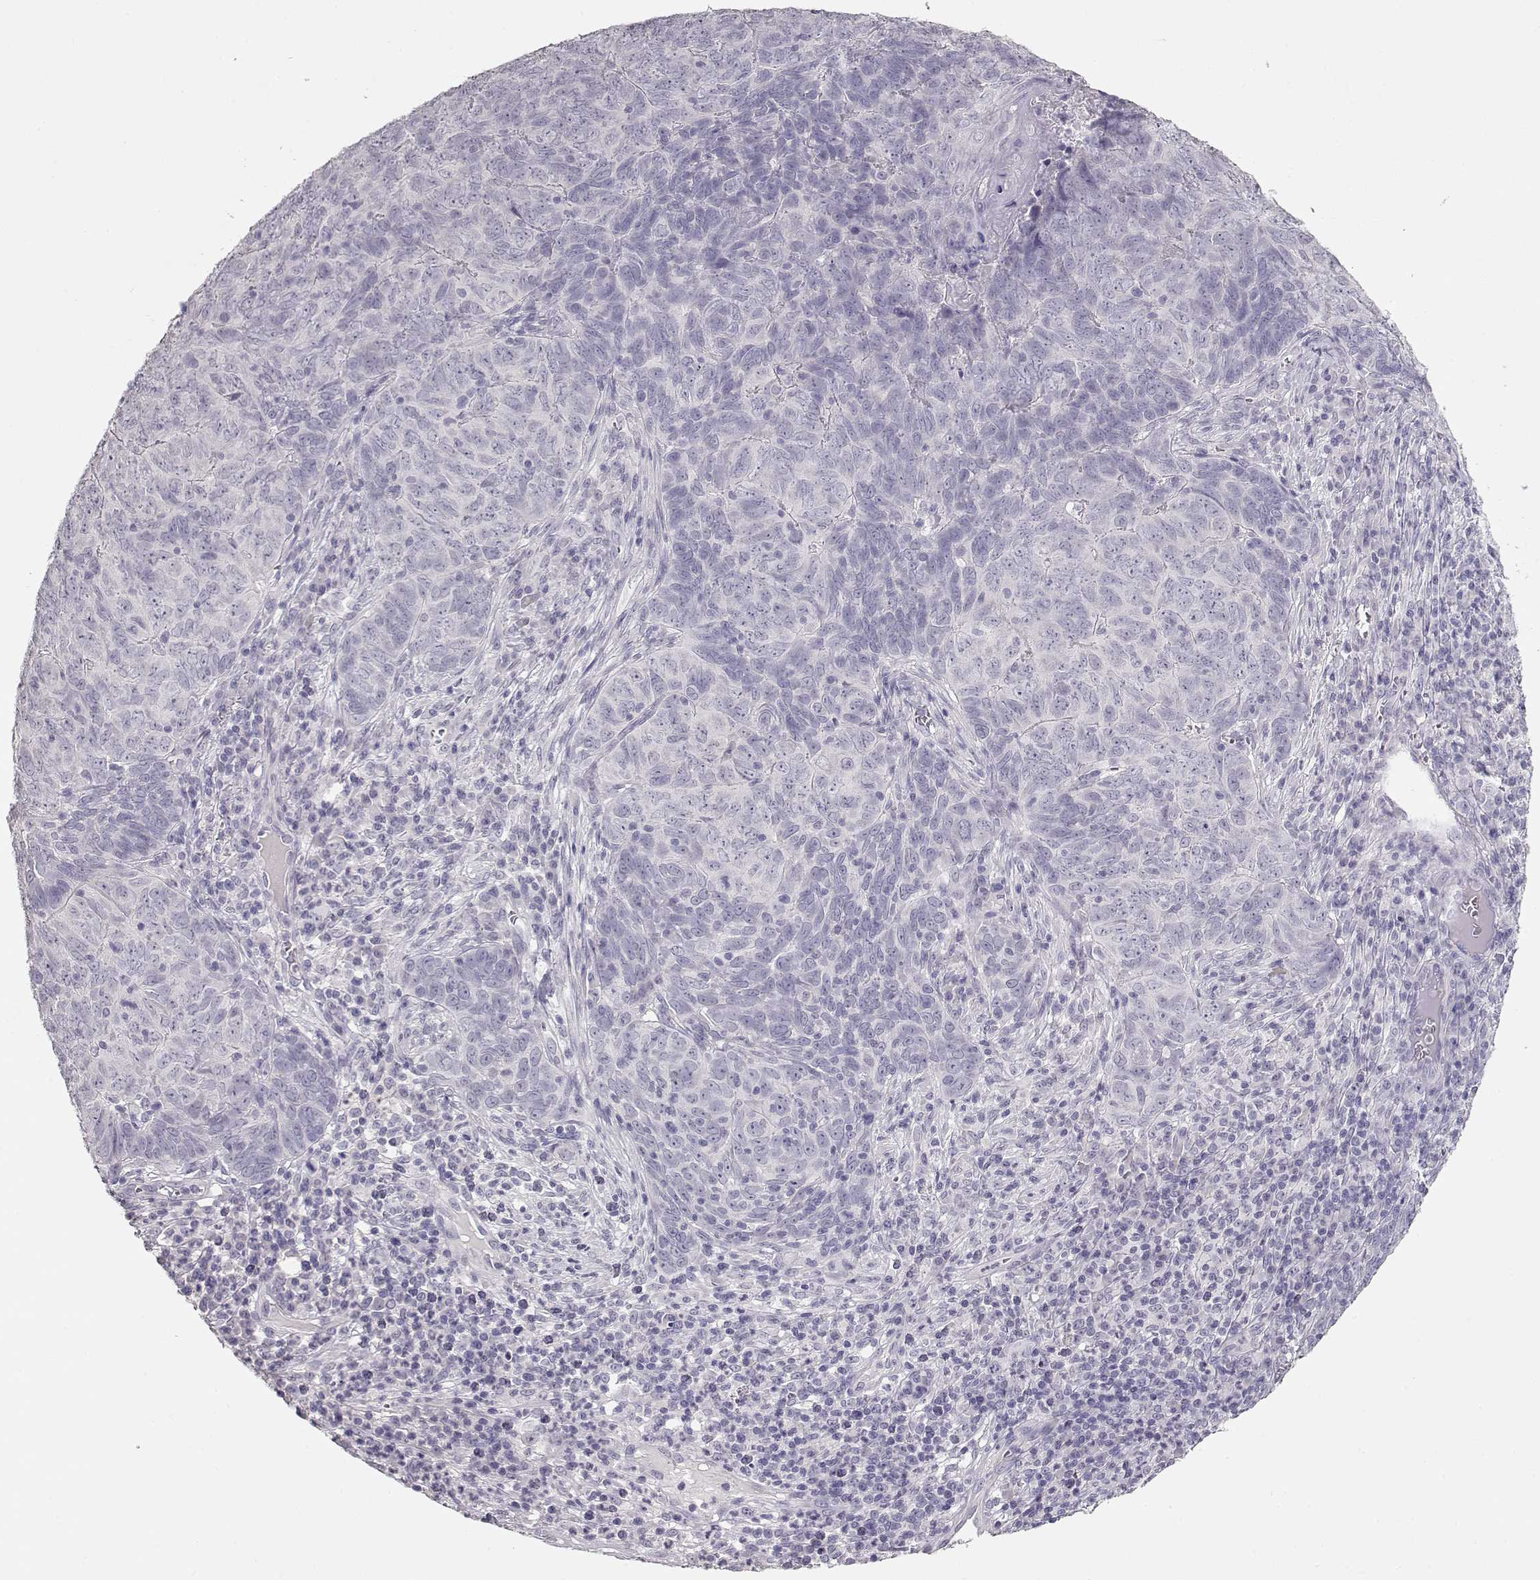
{"staining": {"intensity": "negative", "quantity": "none", "location": "none"}, "tissue": "skin cancer", "cell_type": "Tumor cells", "image_type": "cancer", "snomed": [{"axis": "morphology", "description": "Squamous cell carcinoma, NOS"}, {"axis": "topography", "description": "Skin"}, {"axis": "topography", "description": "Anal"}], "caption": "There is no significant positivity in tumor cells of skin cancer. The staining was performed using DAB (3,3'-diaminobenzidine) to visualize the protein expression in brown, while the nuclei were stained in blue with hematoxylin (Magnification: 20x).", "gene": "MAGEC1", "patient": {"sex": "female", "age": 51}}